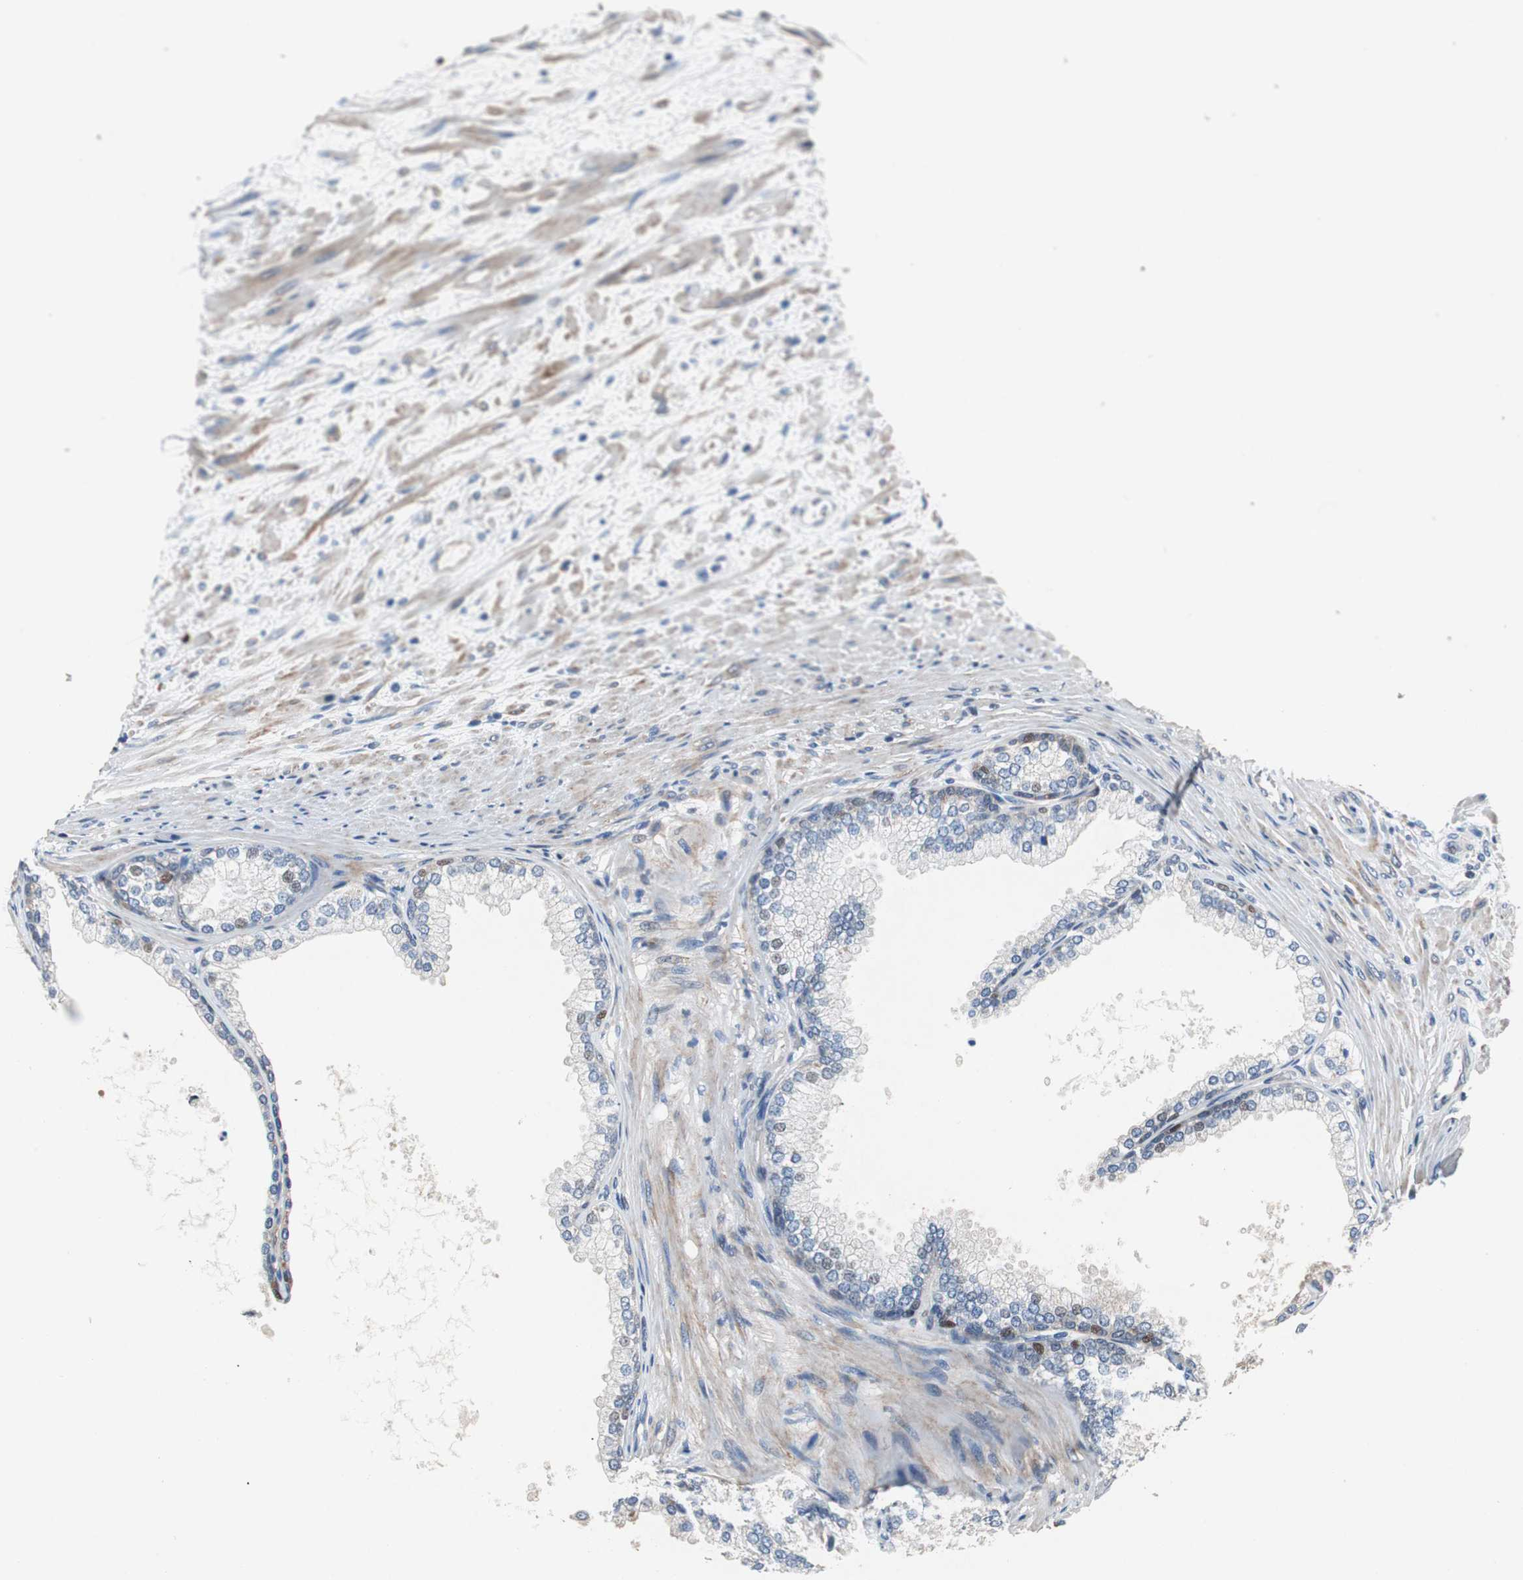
{"staining": {"intensity": "moderate", "quantity": "25%-75%", "location": "cytoplasmic/membranous"}, "tissue": "prostate", "cell_type": "Glandular cells", "image_type": "normal", "snomed": [{"axis": "morphology", "description": "Normal tissue, NOS"}, {"axis": "topography", "description": "Prostate"}], "caption": "This micrograph displays immunohistochemistry staining of normal human prostate, with medium moderate cytoplasmic/membranous positivity in approximately 25%-75% of glandular cells.", "gene": "RPL35", "patient": {"sex": "male", "age": 76}}